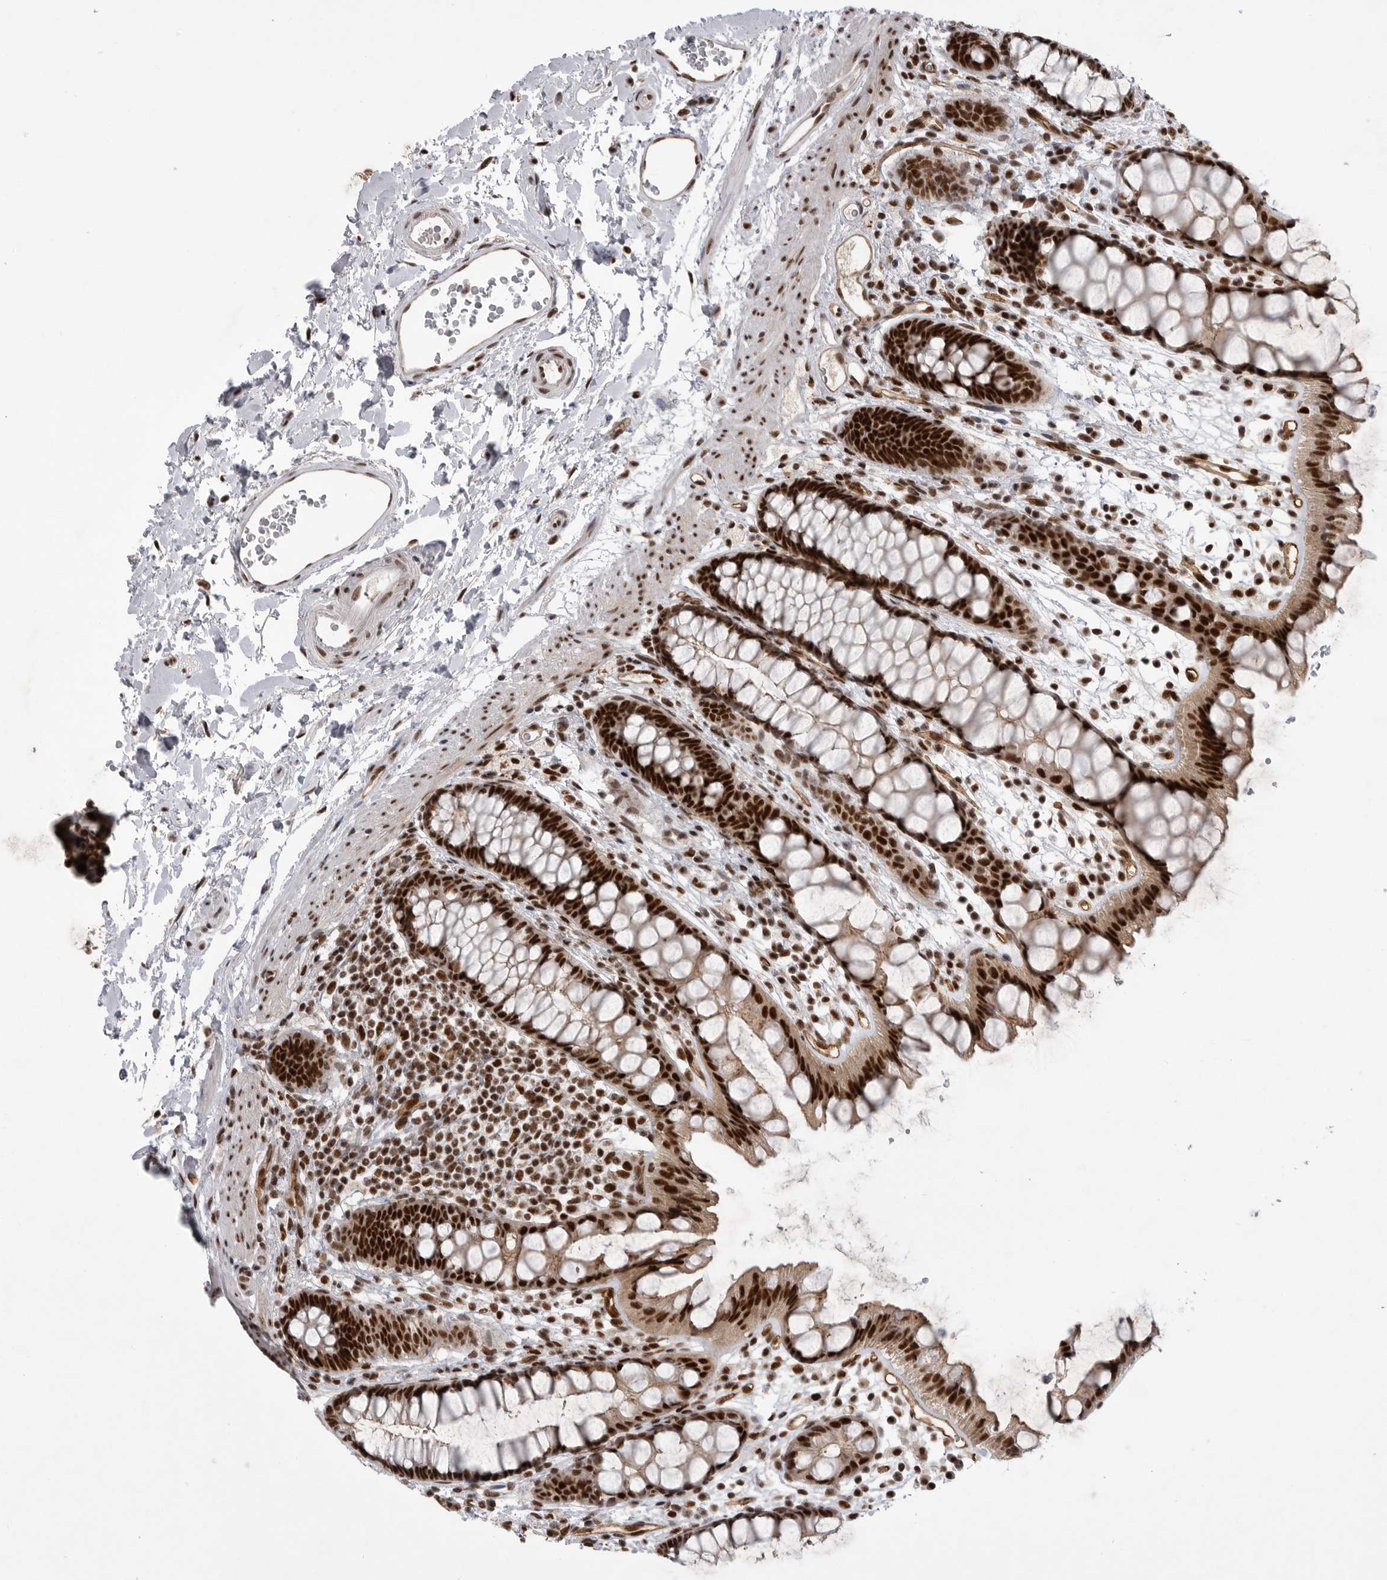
{"staining": {"intensity": "strong", "quantity": ">75%", "location": "nuclear"}, "tissue": "rectum", "cell_type": "Glandular cells", "image_type": "normal", "snomed": [{"axis": "morphology", "description": "Normal tissue, NOS"}, {"axis": "topography", "description": "Rectum"}], "caption": "Approximately >75% of glandular cells in normal rectum exhibit strong nuclear protein staining as visualized by brown immunohistochemical staining.", "gene": "PPP1R8", "patient": {"sex": "female", "age": 65}}